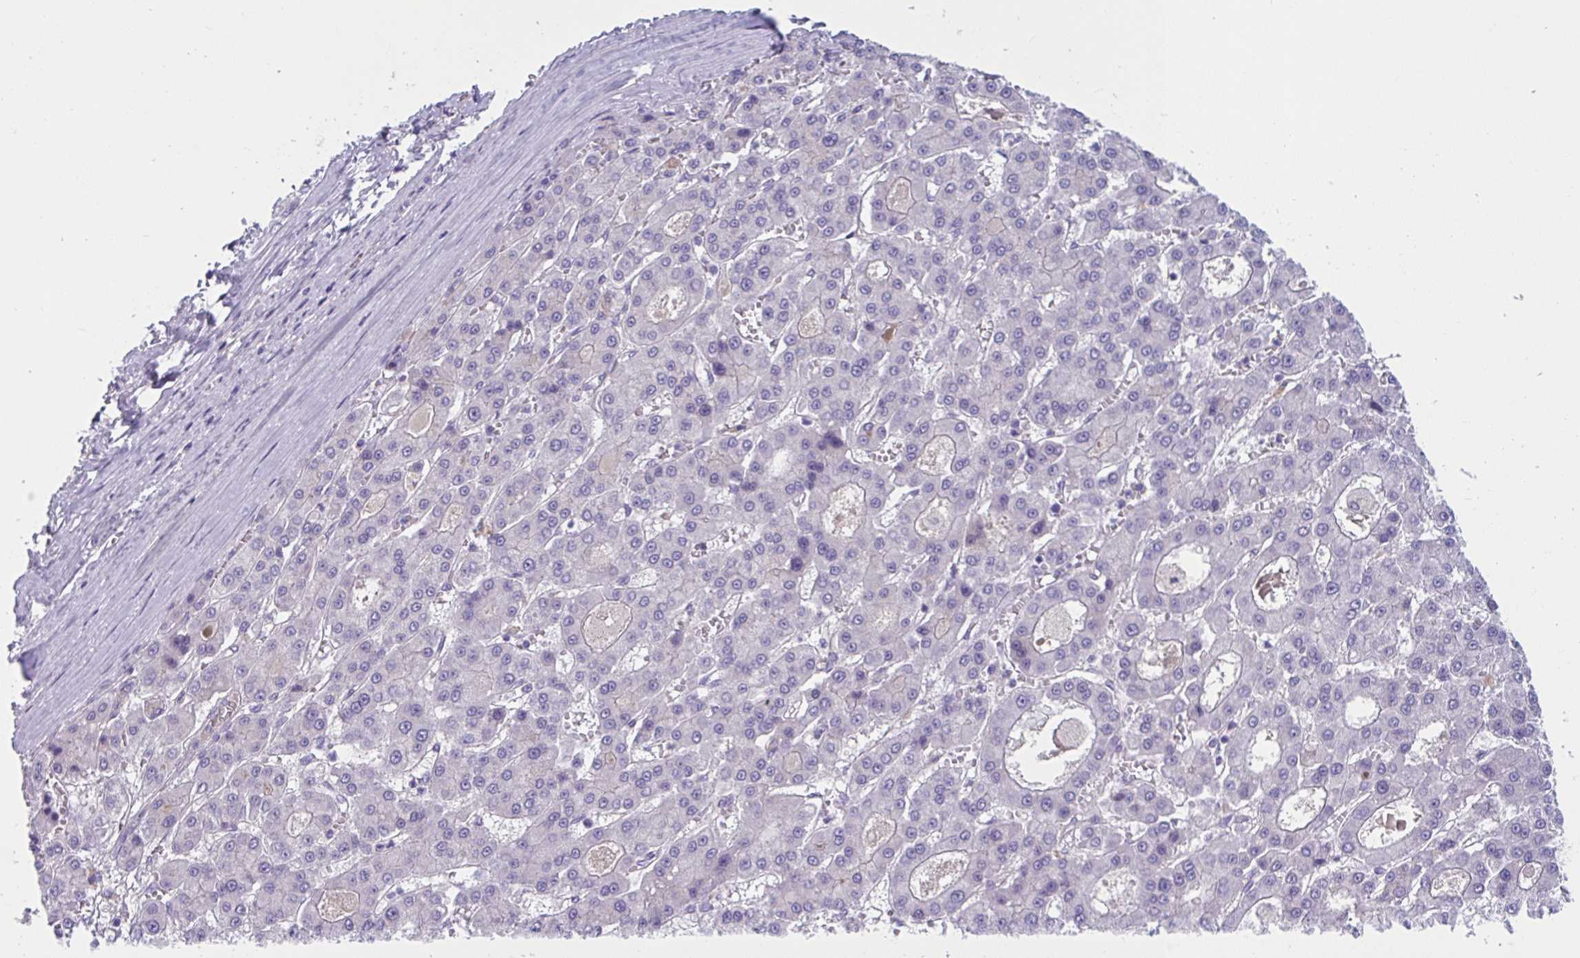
{"staining": {"intensity": "negative", "quantity": "none", "location": "none"}, "tissue": "liver cancer", "cell_type": "Tumor cells", "image_type": "cancer", "snomed": [{"axis": "morphology", "description": "Carcinoma, Hepatocellular, NOS"}, {"axis": "topography", "description": "Liver"}], "caption": "Tumor cells are negative for protein expression in human liver hepatocellular carcinoma.", "gene": "TTC7B", "patient": {"sex": "male", "age": 70}}